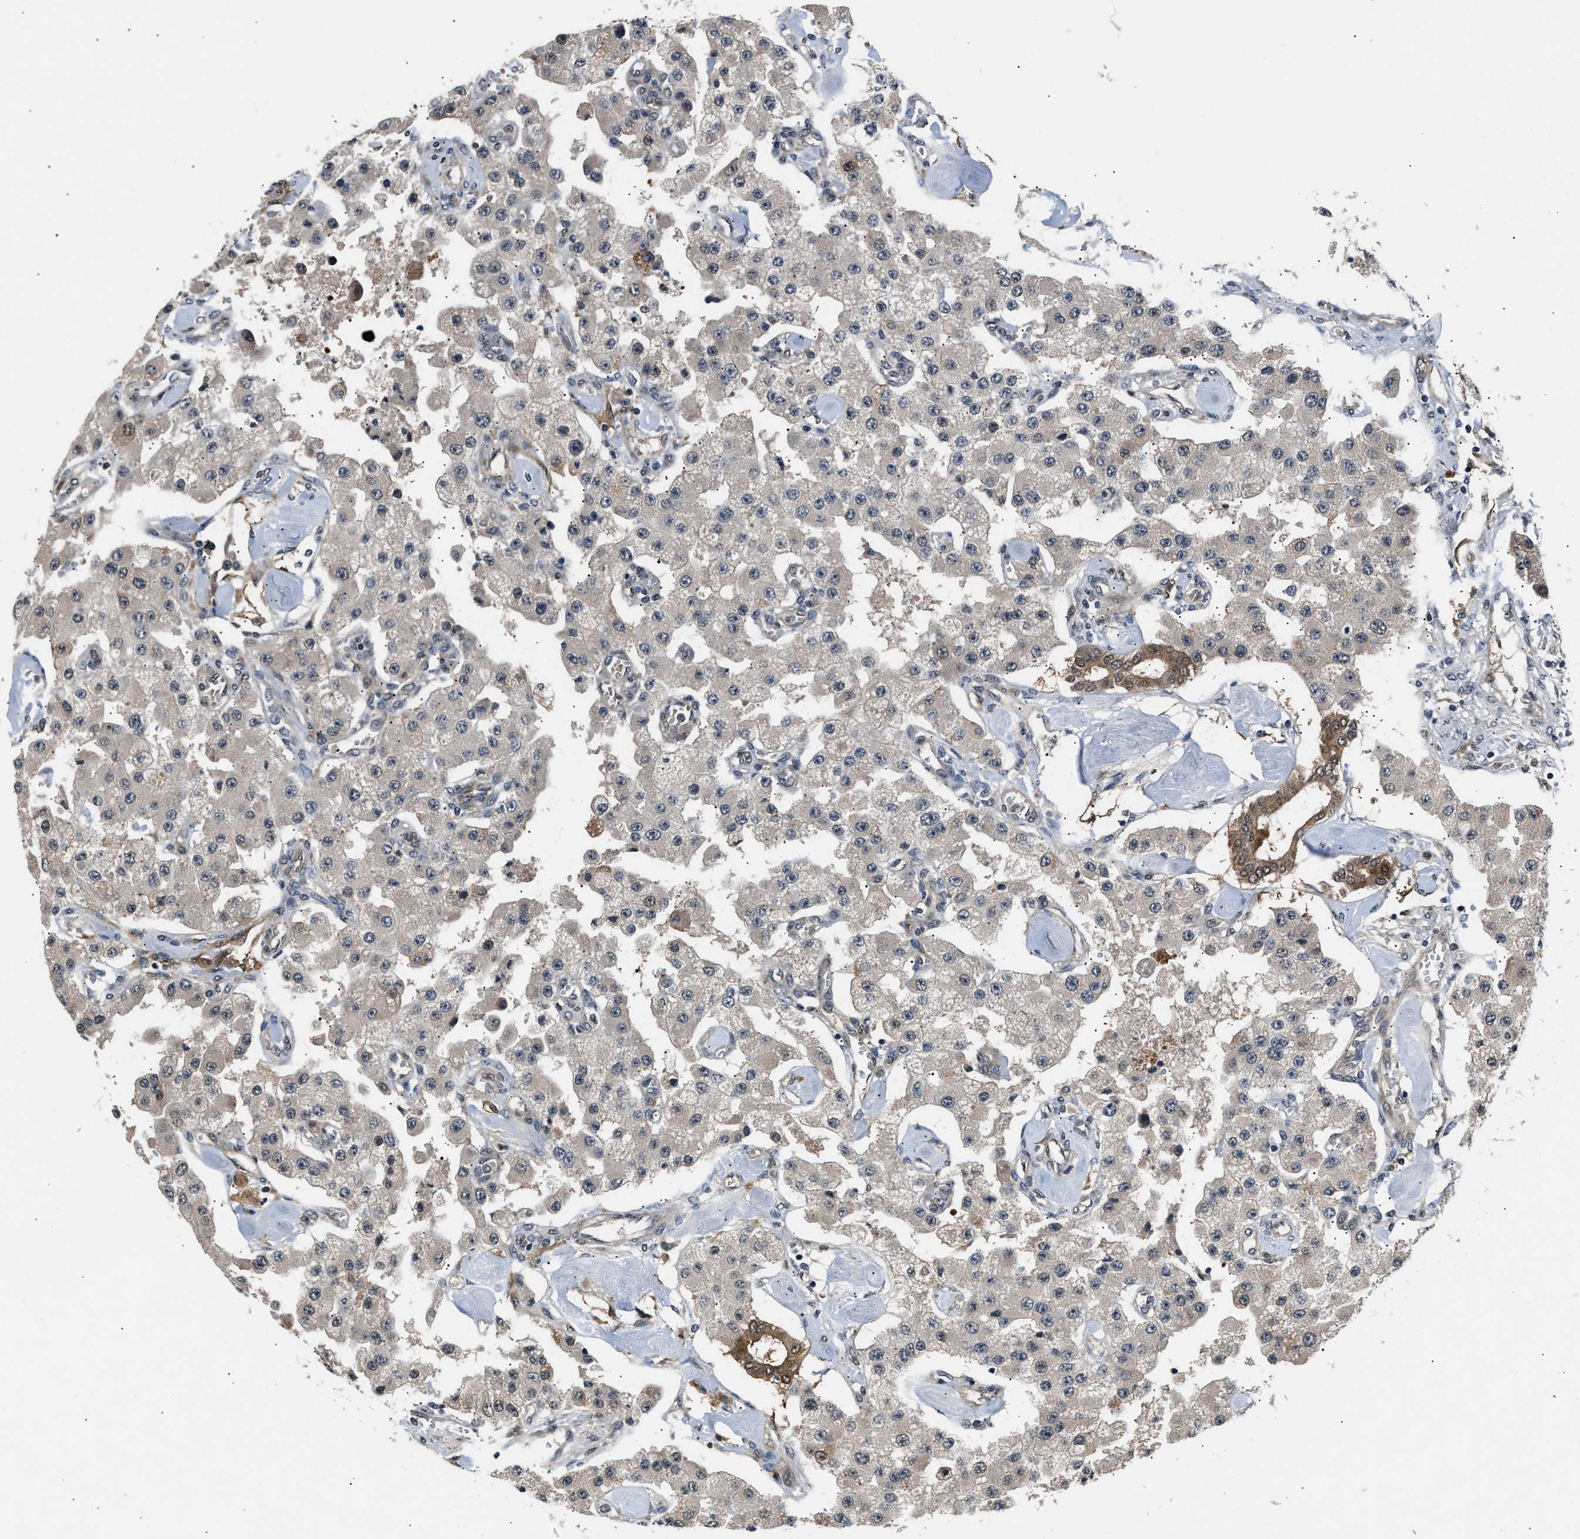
{"staining": {"intensity": "weak", "quantity": "<25%", "location": "cytoplasmic/membranous"}, "tissue": "carcinoid", "cell_type": "Tumor cells", "image_type": "cancer", "snomed": [{"axis": "morphology", "description": "Carcinoid, malignant, NOS"}, {"axis": "topography", "description": "Pancreas"}], "caption": "An immunohistochemistry (IHC) photomicrograph of malignant carcinoid is shown. There is no staining in tumor cells of malignant carcinoid.", "gene": "TP53I3", "patient": {"sex": "male", "age": 41}}